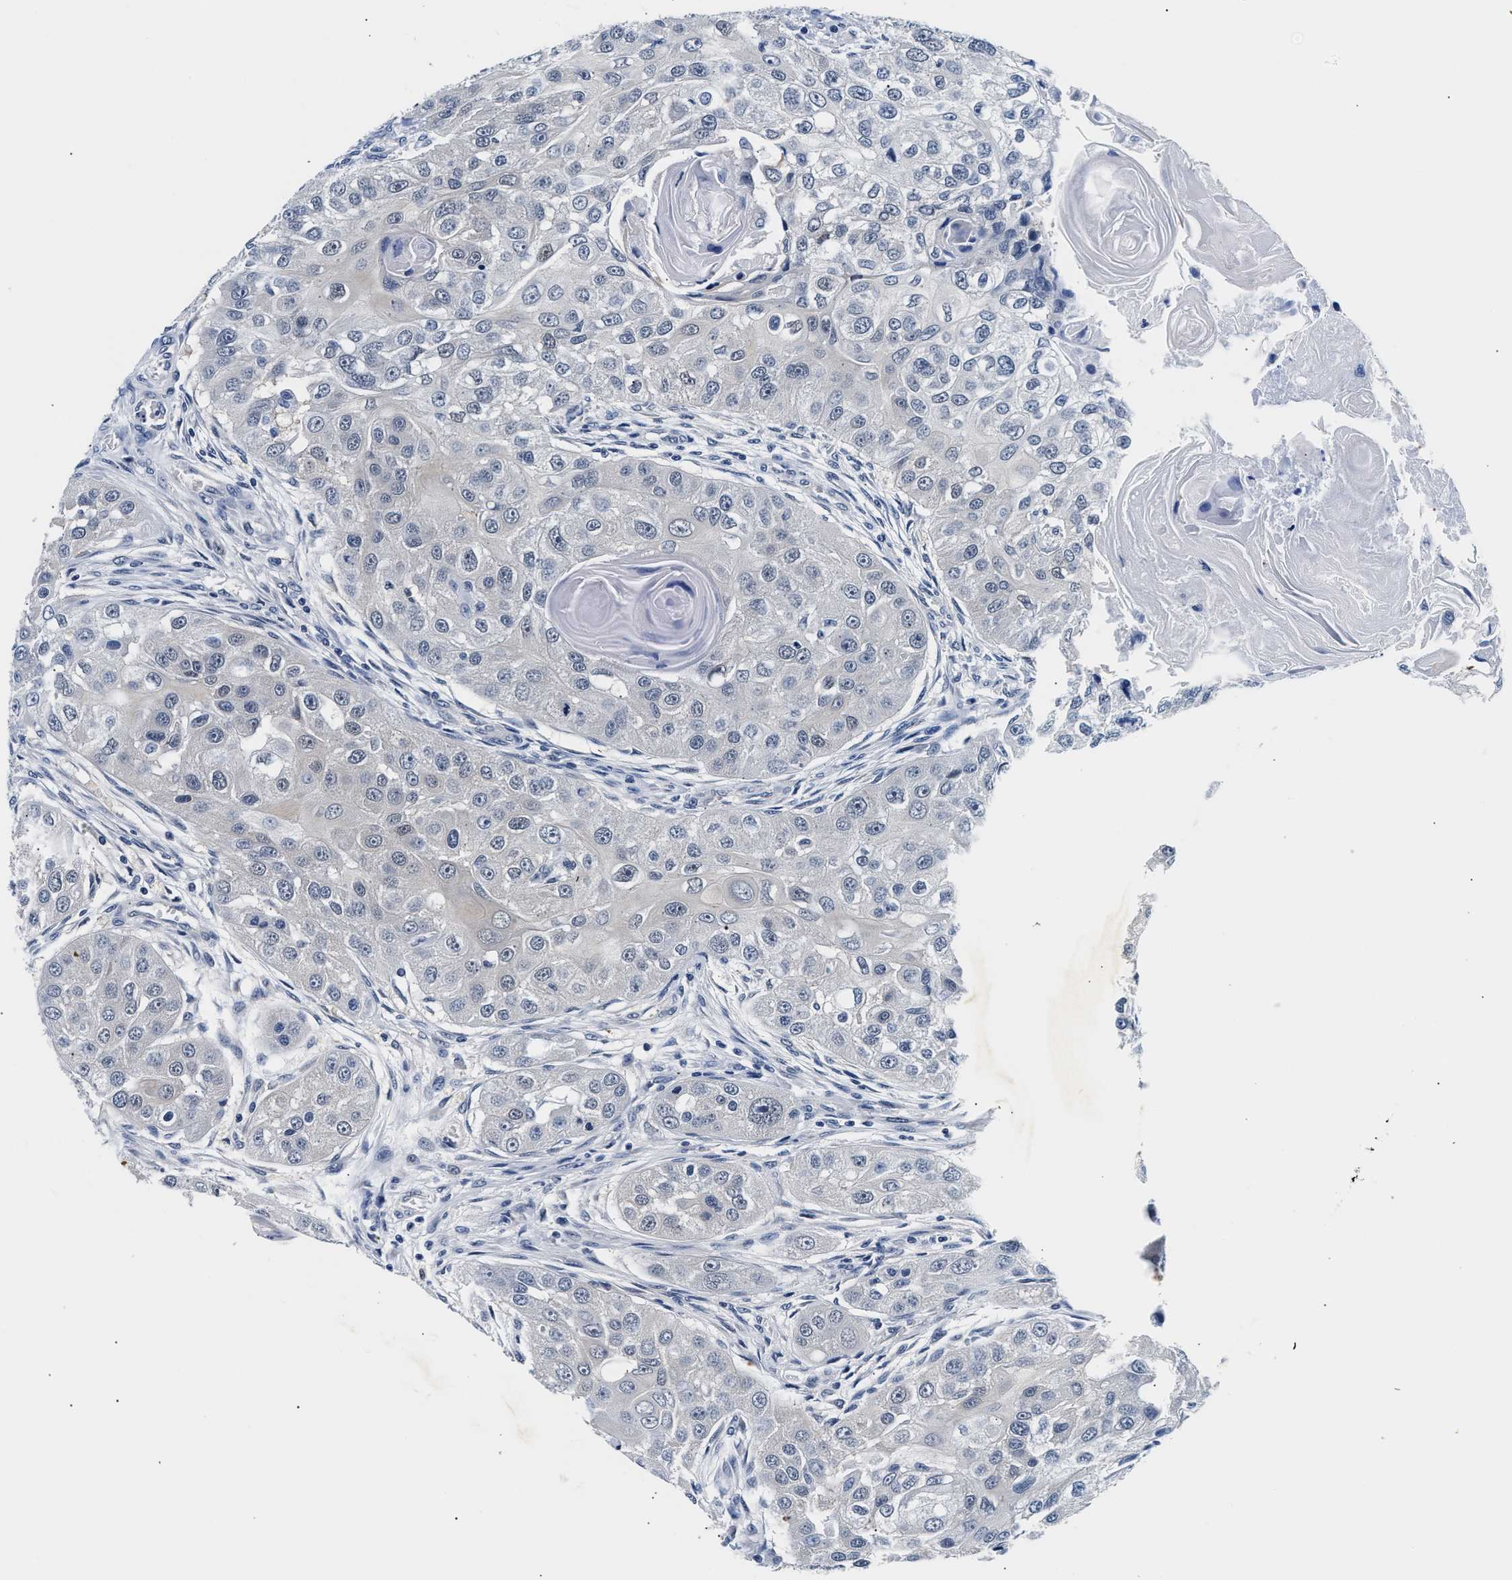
{"staining": {"intensity": "negative", "quantity": "none", "location": "none"}, "tissue": "head and neck cancer", "cell_type": "Tumor cells", "image_type": "cancer", "snomed": [{"axis": "morphology", "description": "Normal tissue, NOS"}, {"axis": "morphology", "description": "Squamous cell carcinoma, NOS"}, {"axis": "topography", "description": "Skeletal muscle"}, {"axis": "topography", "description": "Head-Neck"}], "caption": "Tumor cells show no significant protein expression in head and neck cancer.", "gene": "UCHL3", "patient": {"sex": "male", "age": 51}}